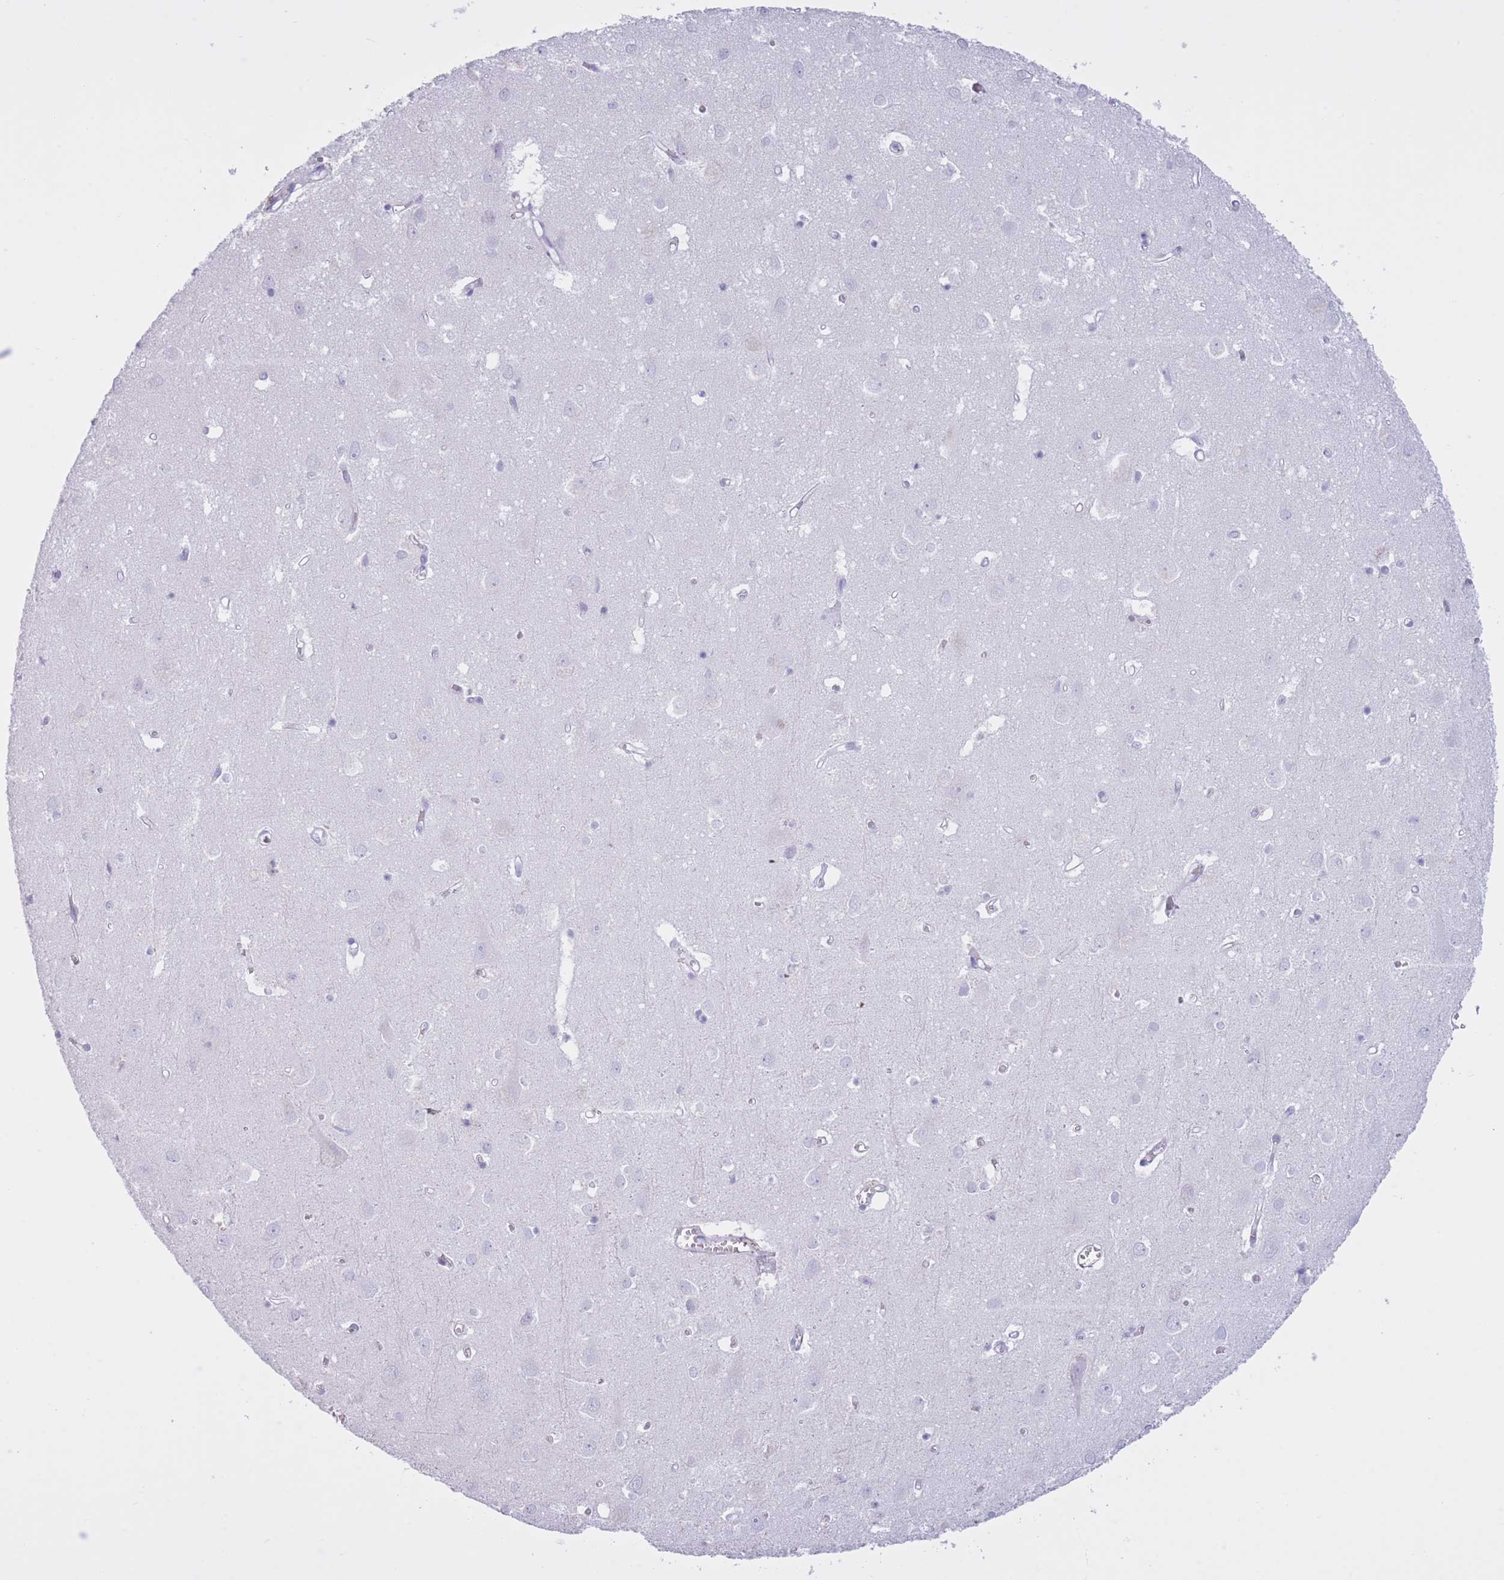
{"staining": {"intensity": "negative", "quantity": "none", "location": "none"}, "tissue": "cerebral cortex", "cell_type": "Endothelial cells", "image_type": "normal", "snomed": [{"axis": "morphology", "description": "Normal tissue, NOS"}, {"axis": "topography", "description": "Cerebral cortex"}], "caption": "Normal cerebral cortex was stained to show a protein in brown. There is no significant staining in endothelial cells. (Stains: DAB (3,3'-diaminobenzidine) immunohistochemistry (IHC) with hematoxylin counter stain, Microscopy: brightfield microscopy at high magnification).", "gene": "AP3S1", "patient": {"sex": "male", "age": 70}}